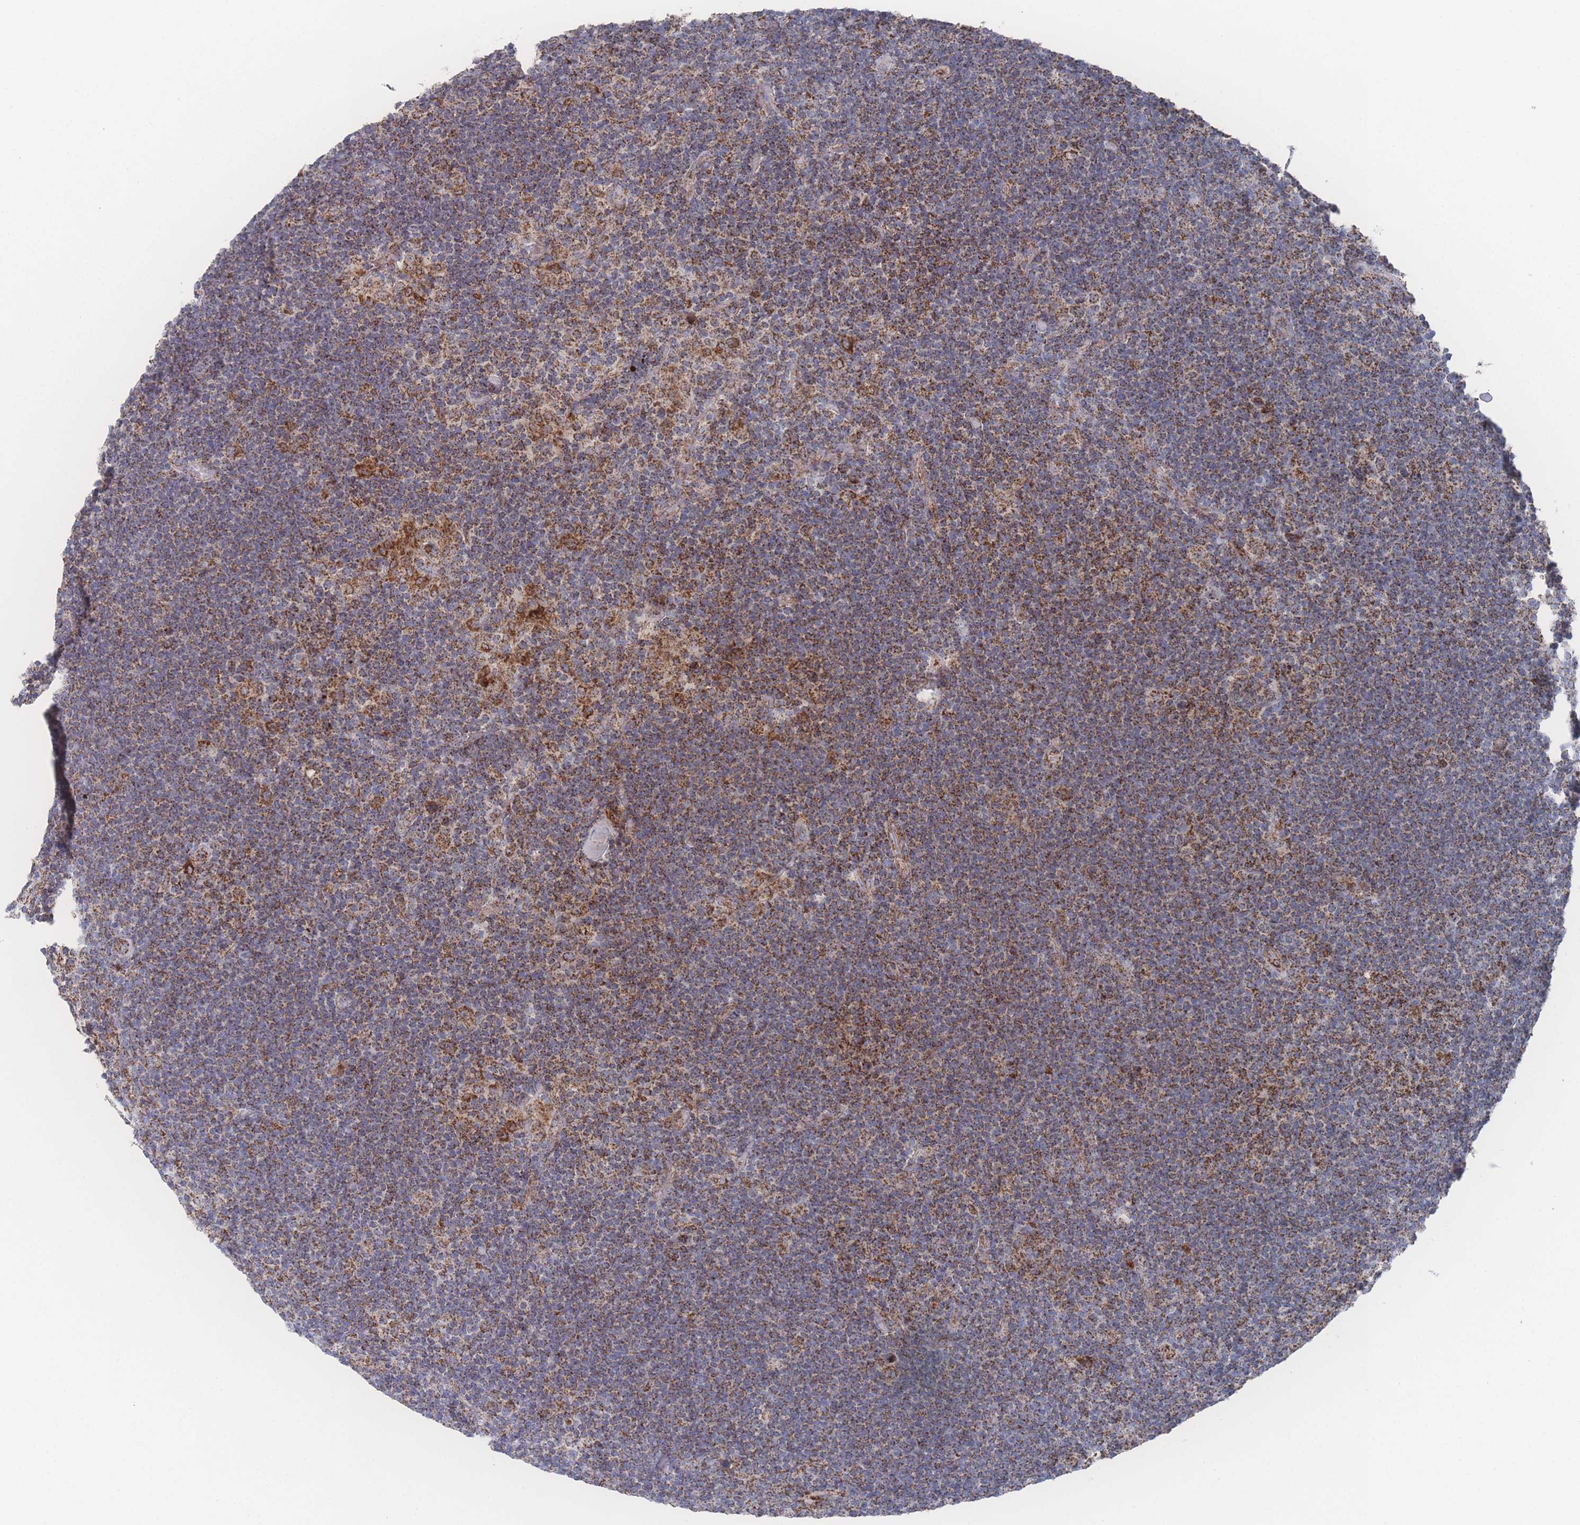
{"staining": {"intensity": "strong", "quantity": ">75%", "location": "cytoplasmic/membranous"}, "tissue": "lymphoma", "cell_type": "Tumor cells", "image_type": "cancer", "snomed": [{"axis": "morphology", "description": "Hodgkin's disease, NOS"}, {"axis": "topography", "description": "Lymph node"}], "caption": "Protein analysis of lymphoma tissue shows strong cytoplasmic/membranous expression in about >75% of tumor cells. Immunohistochemistry (ihc) stains the protein in brown and the nuclei are stained blue.", "gene": "PEX14", "patient": {"sex": "female", "age": 57}}